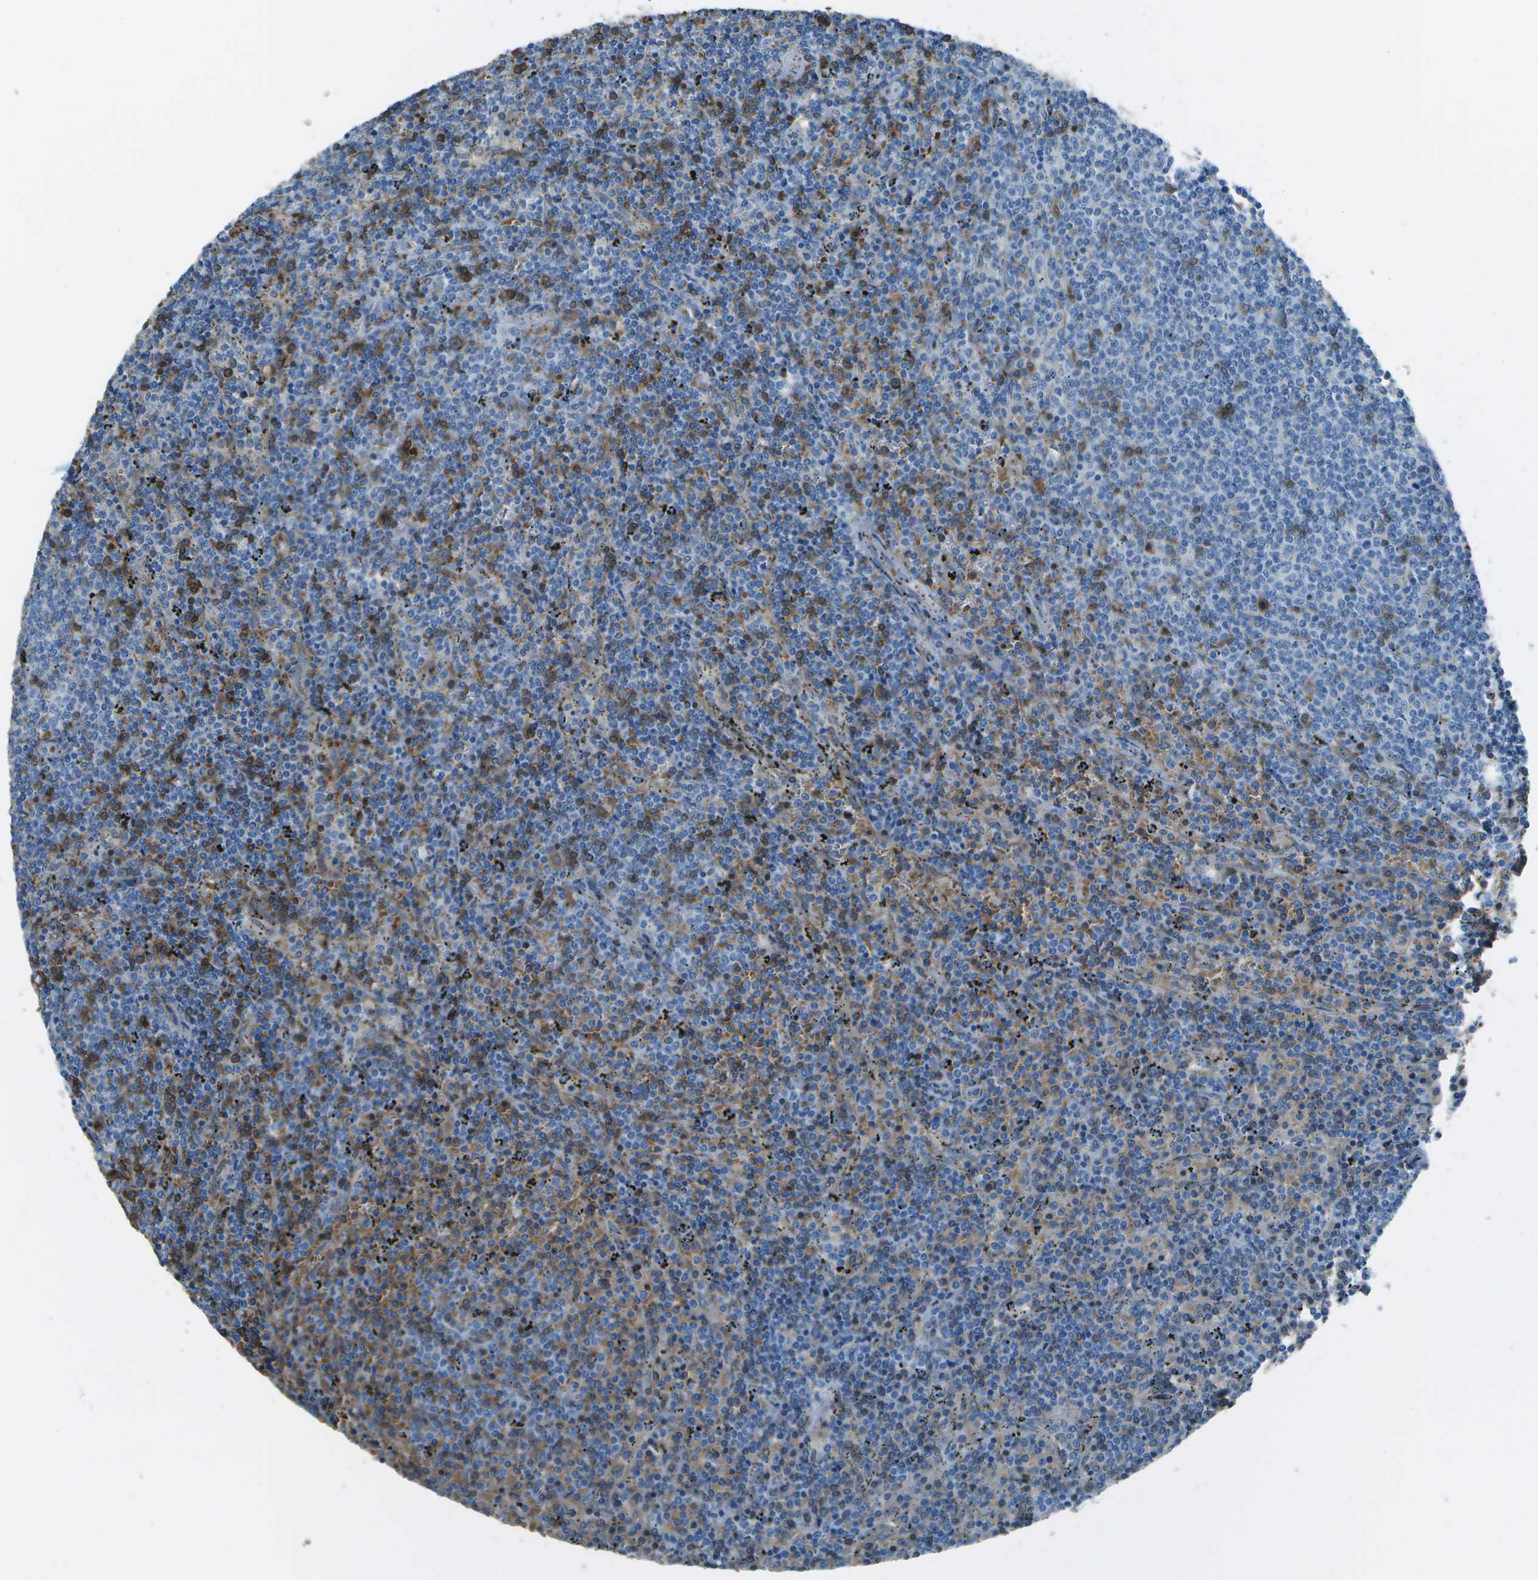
{"staining": {"intensity": "weak", "quantity": "<25%", "location": "cytoplasmic/membranous"}, "tissue": "lymphoma", "cell_type": "Tumor cells", "image_type": "cancer", "snomed": [{"axis": "morphology", "description": "Malignant lymphoma, non-Hodgkin's type, Low grade"}, {"axis": "topography", "description": "Spleen"}], "caption": "DAB (3,3'-diaminobenzidine) immunohistochemical staining of low-grade malignant lymphoma, non-Hodgkin's type demonstrates no significant expression in tumor cells.", "gene": "ASL", "patient": {"sex": "female", "age": 50}}